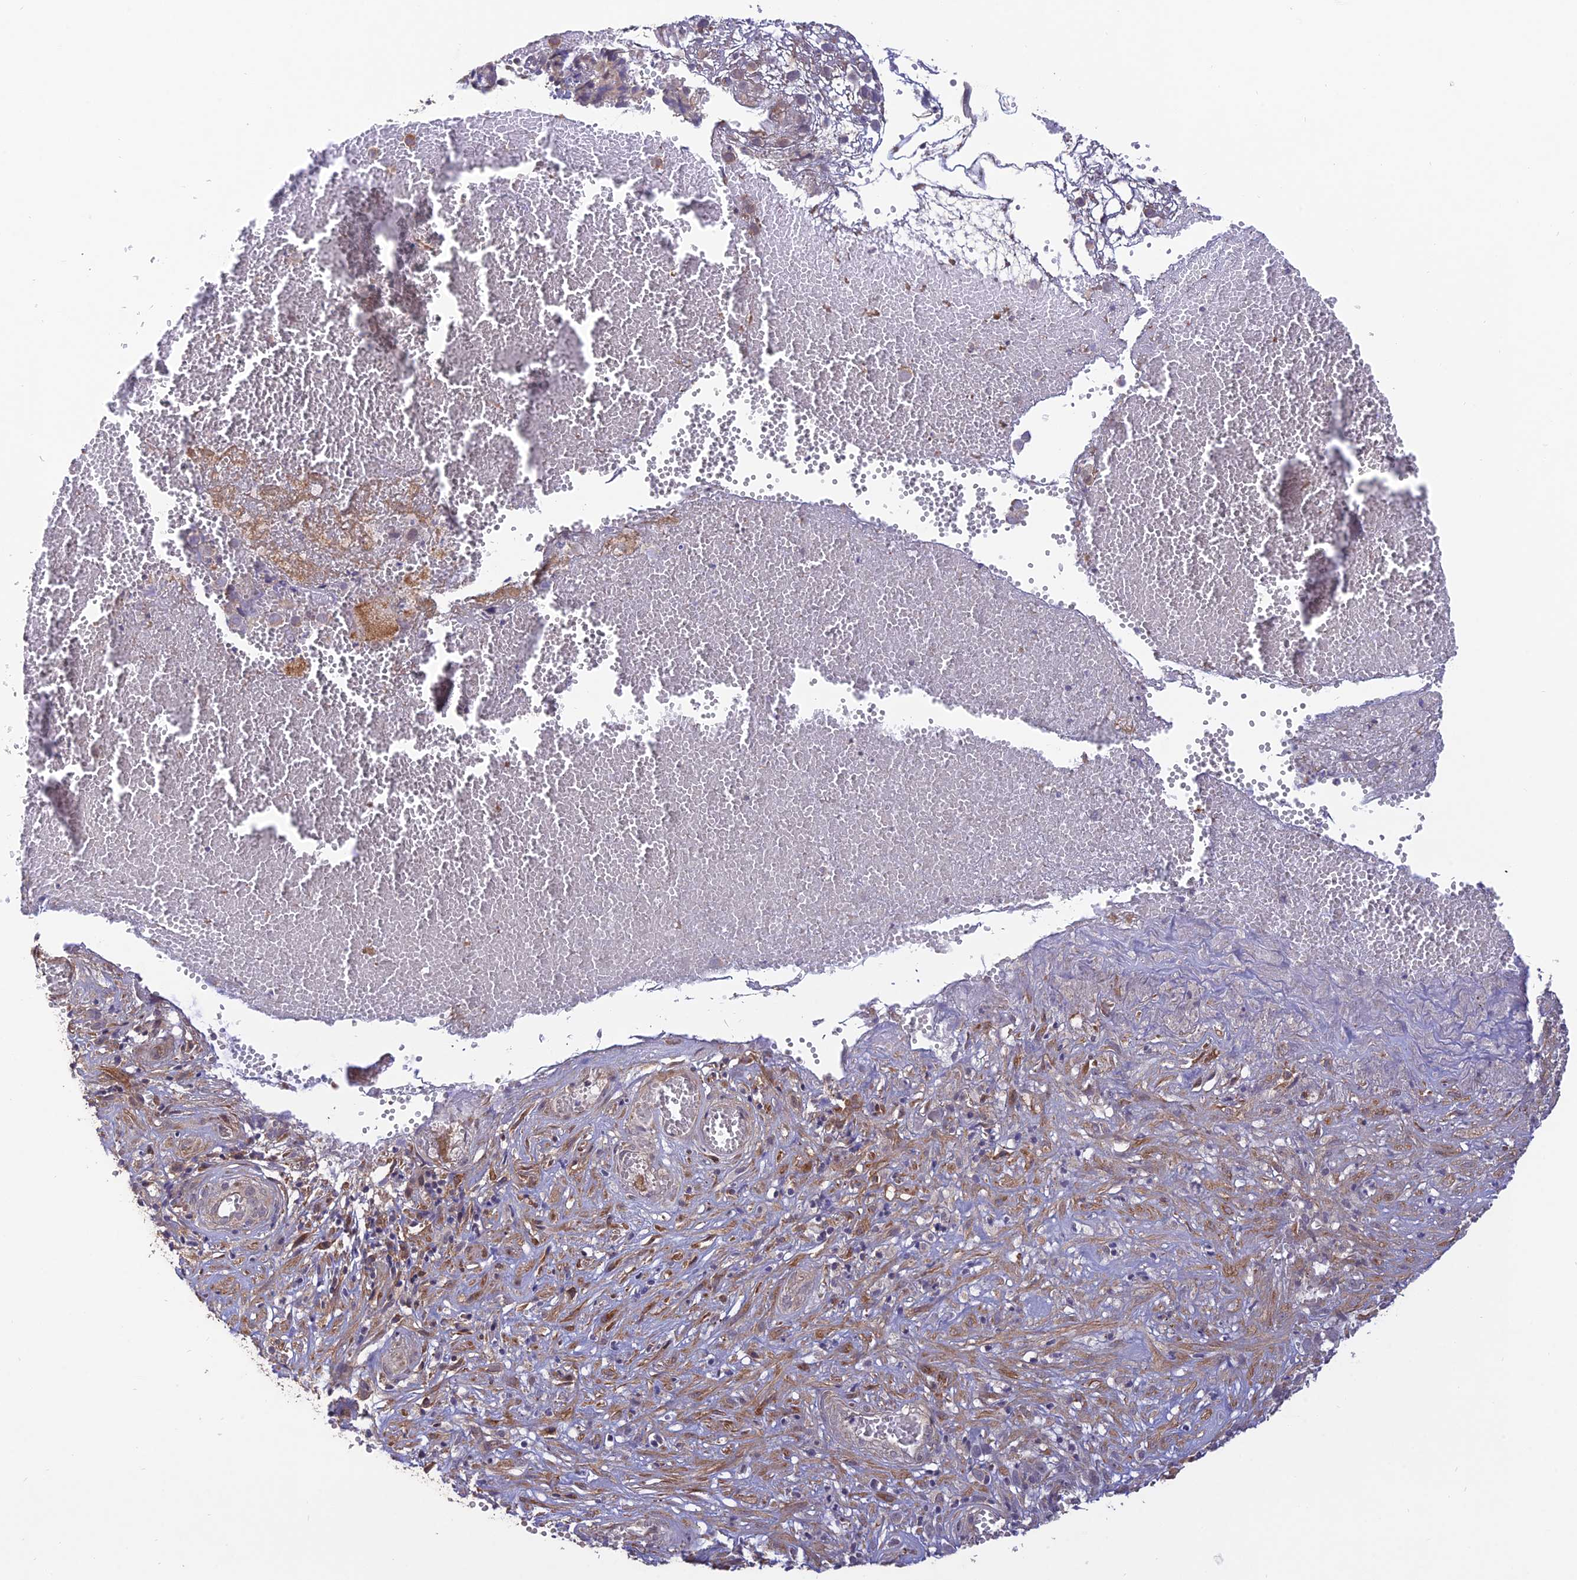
{"staining": {"intensity": "negative", "quantity": "none", "location": "none"}, "tissue": "melanoma", "cell_type": "Tumor cells", "image_type": "cancer", "snomed": [{"axis": "morphology", "description": "Malignant melanoma, NOS"}, {"axis": "topography", "description": "Nose, NOS"}], "caption": "This is an immunohistochemistry photomicrograph of melanoma. There is no expression in tumor cells.", "gene": "PAGR1", "patient": {"sex": "female", "age": 48}}